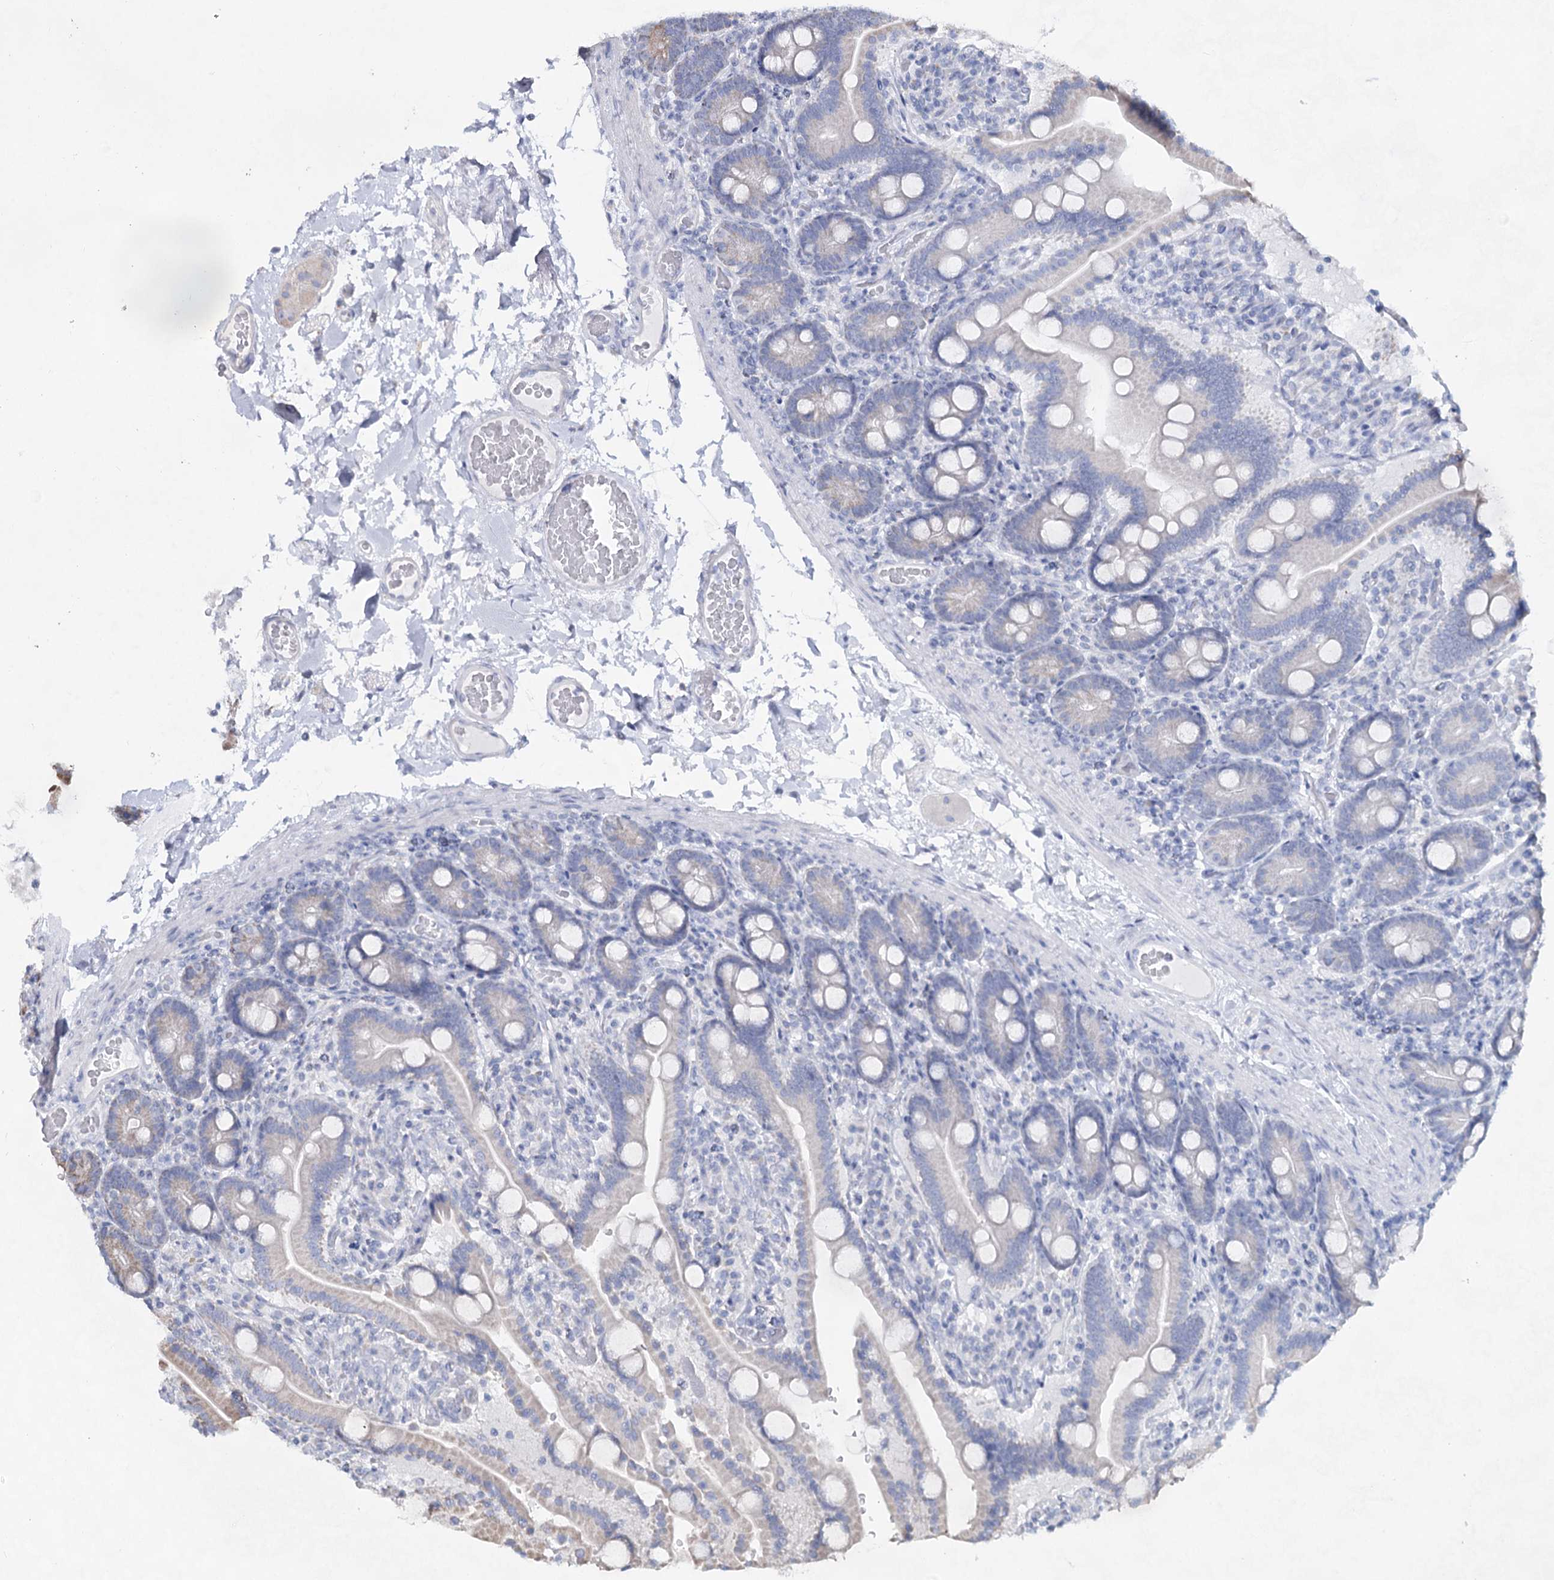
{"staining": {"intensity": "moderate", "quantity": "25%-75%", "location": "cytoplasmic/membranous"}, "tissue": "duodenum", "cell_type": "Glandular cells", "image_type": "normal", "snomed": [{"axis": "morphology", "description": "Normal tissue, NOS"}, {"axis": "topography", "description": "Duodenum"}], "caption": "Duodenum stained with DAB immunohistochemistry exhibits medium levels of moderate cytoplasmic/membranous positivity in about 25%-75% of glandular cells.", "gene": "CCDC73", "patient": {"sex": "male", "age": 55}}